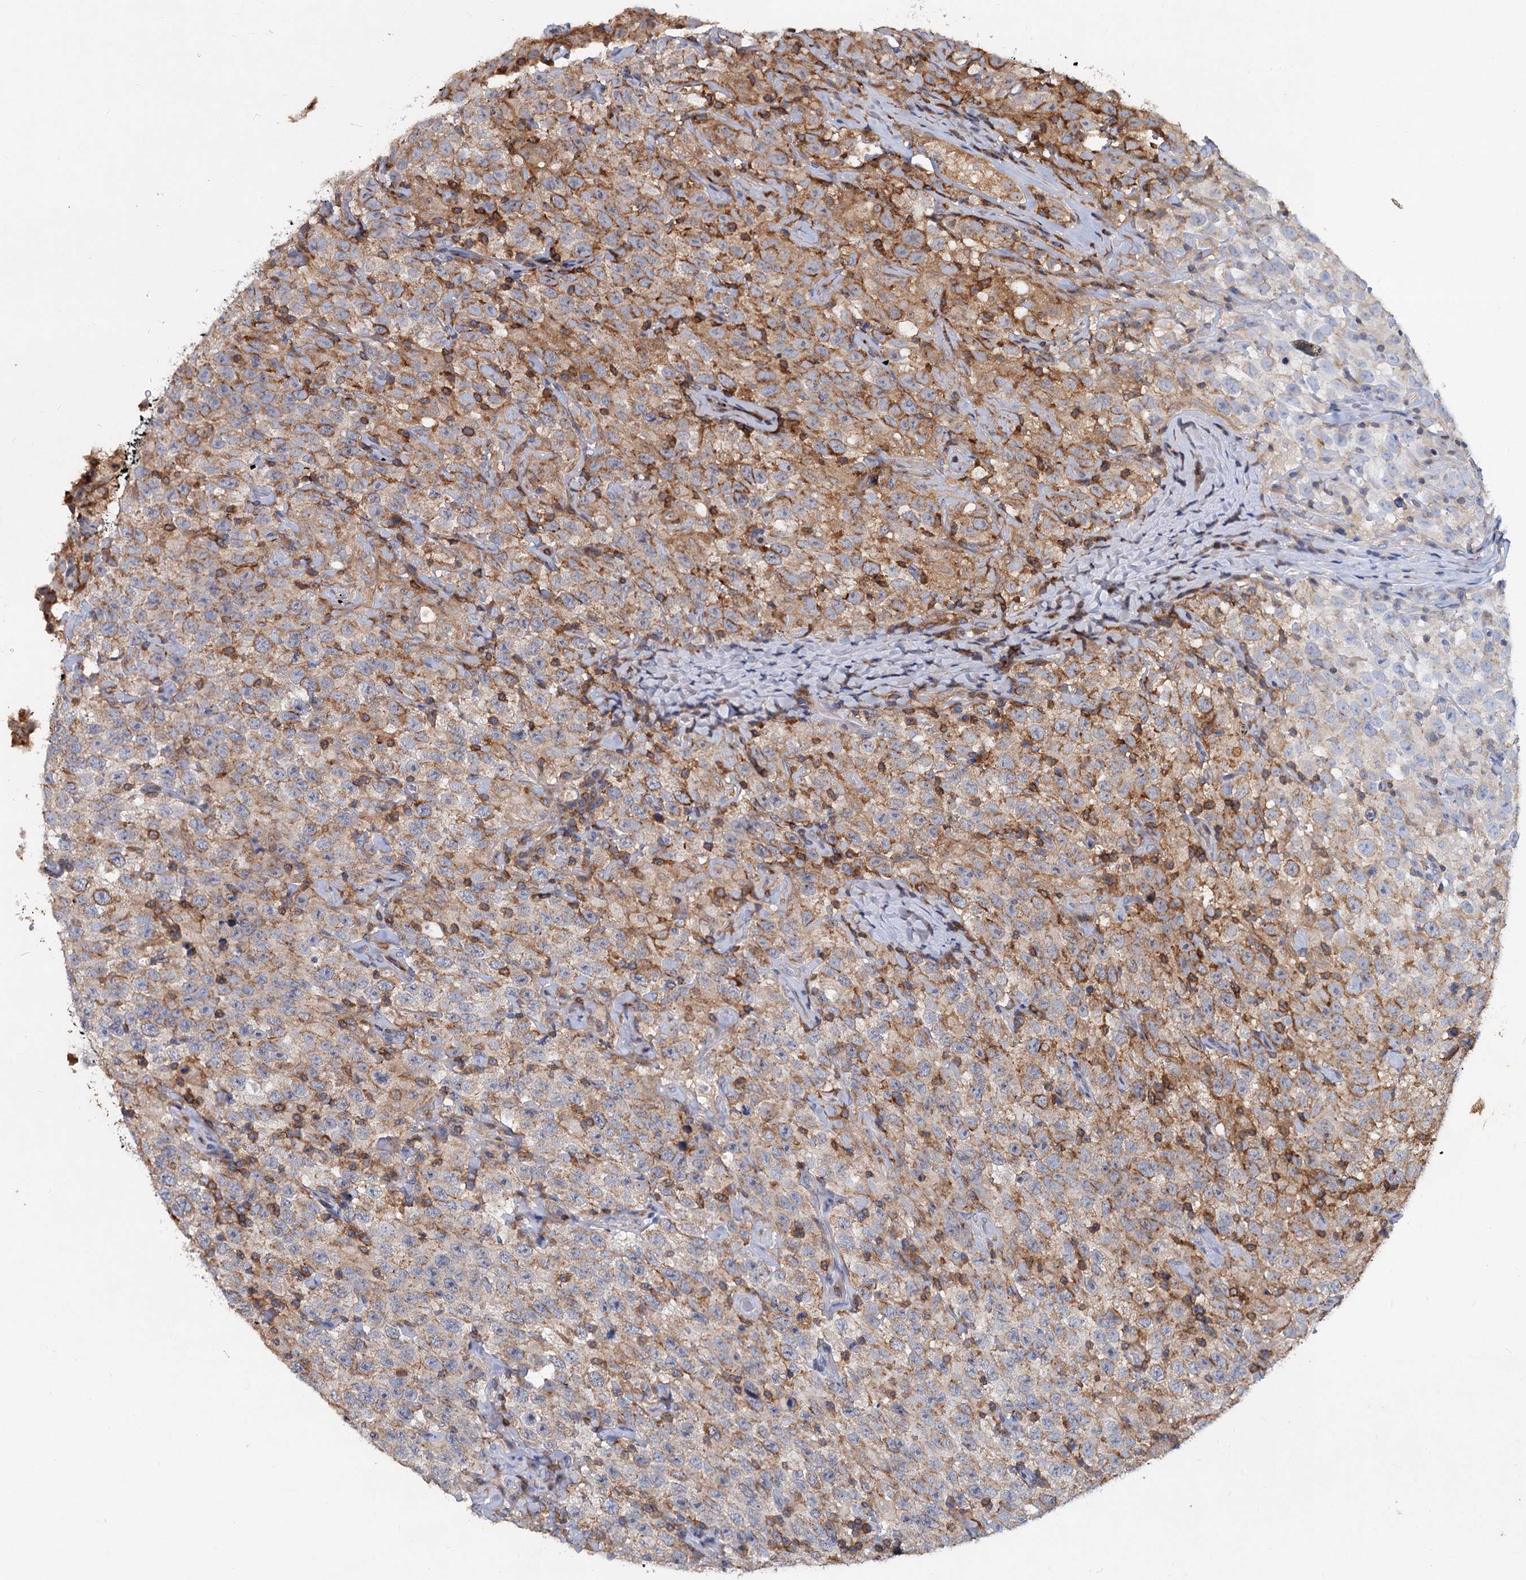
{"staining": {"intensity": "moderate", "quantity": "25%-75%", "location": "cytoplasmic/membranous"}, "tissue": "testis cancer", "cell_type": "Tumor cells", "image_type": "cancer", "snomed": [{"axis": "morphology", "description": "Seminoma, NOS"}, {"axis": "topography", "description": "Testis"}], "caption": "Immunohistochemistry staining of seminoma (testis), which exhibits medium levels of moderate cytoplasmic/membranous staining in about 25%-75% of tumor cells indicating moderate cytoplasmic/membranous protein expression. The staining was performed using DAB (3,3'-diaminobenzidine) (brown) for protein detection and nuclei were counterstained in hematoxylin (blue).", "gene": "LRCH4", "patient": {"sex": "male", "age": 41}}